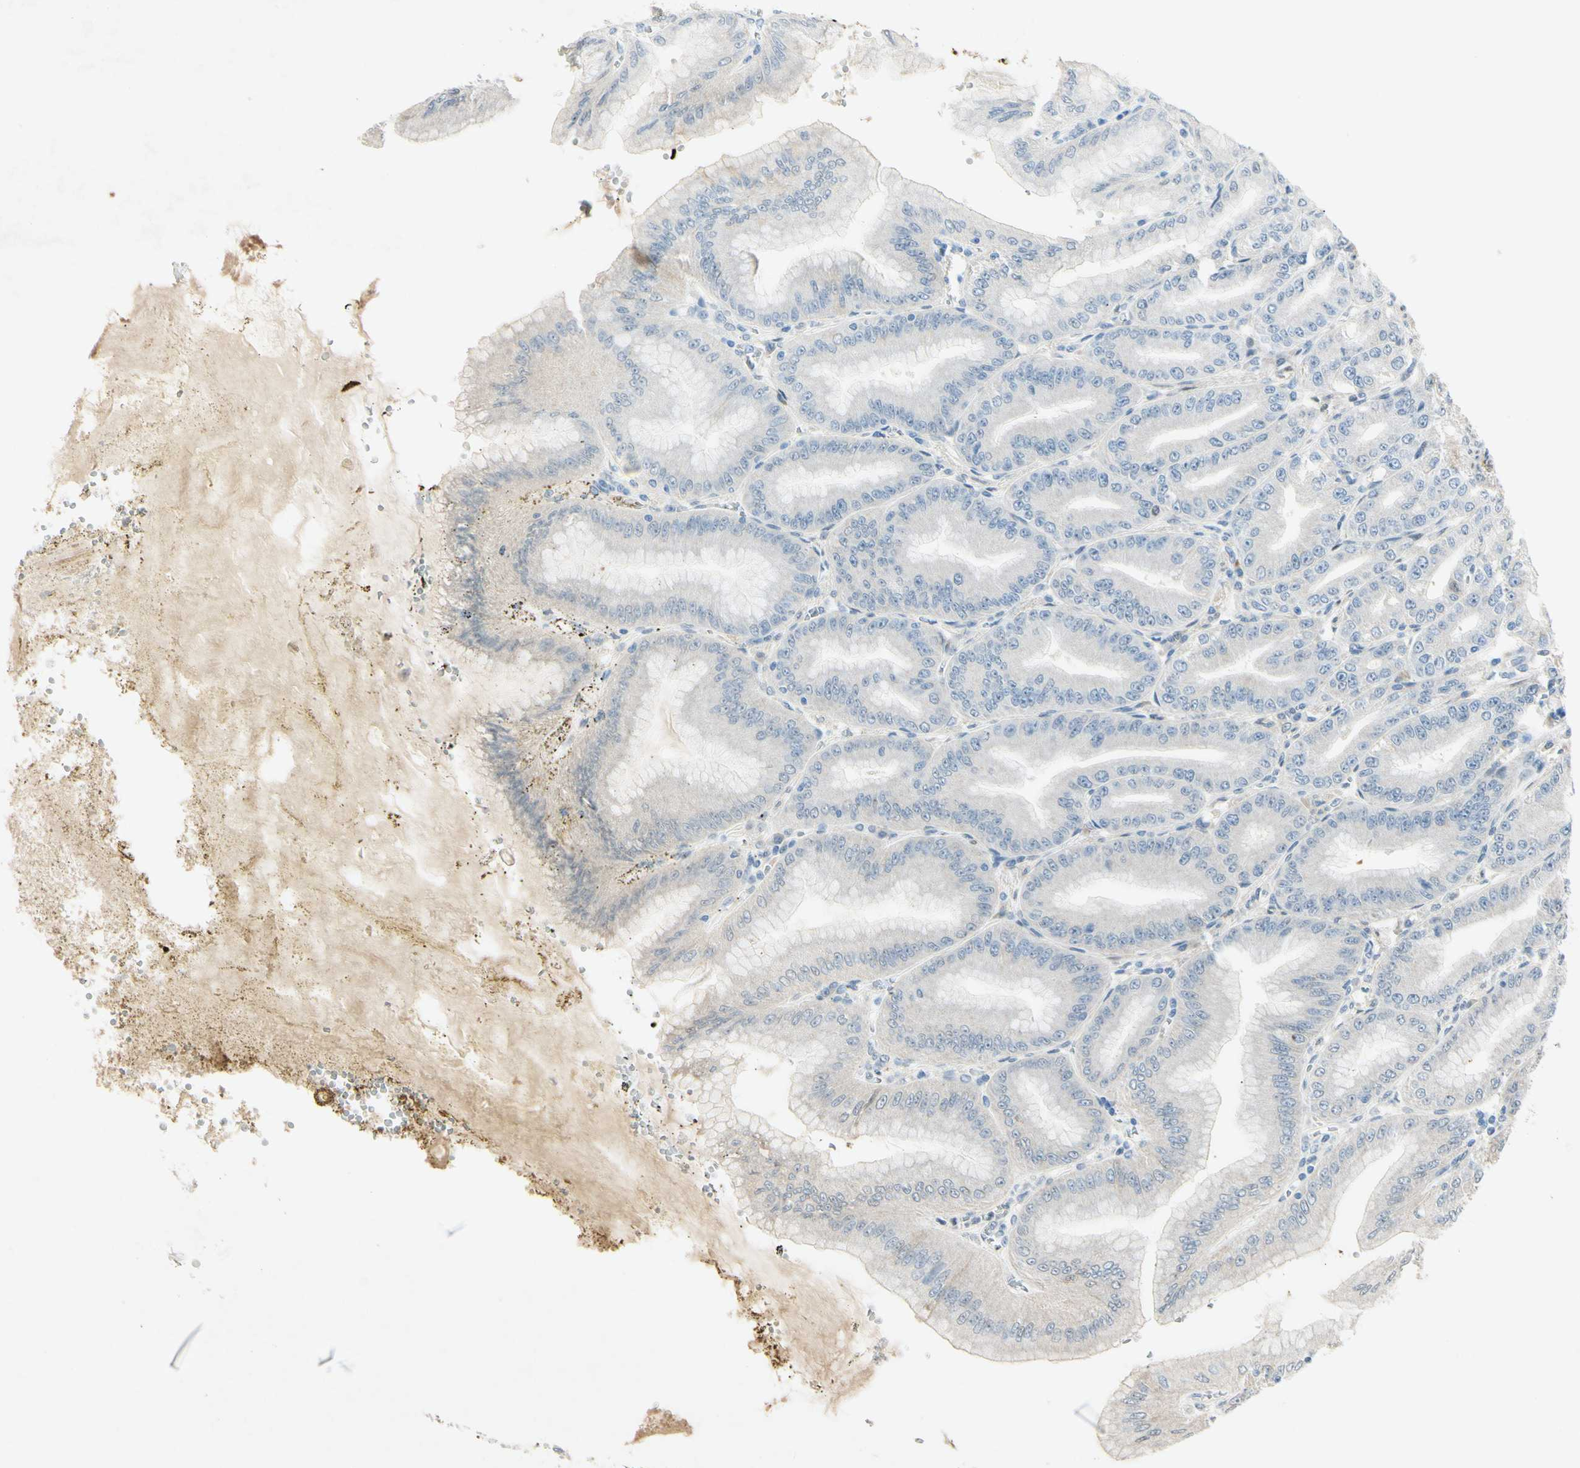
{"staining": {"intensity": "moderate", "quantity": "25%-75%", "location": "cytoplasmic/membranous,nuclear"}, "tissue": "stomach", "cell_type": "Glandular cells", "image_type": "normal", "snomed": [{"axis": "morphology", "description": "Normal tissue, NOS"}, {"axis": "topography", "description": "Stomach, lower"}], "caption": "Immunohistochemical staining of benign stomach displays moderate cytoplasmic/membranous,nuclear protein staining in about 25%-75% of glandular cells.", "gene": "HSPA1B", "patient": {"sex": "male", "age": 71}}